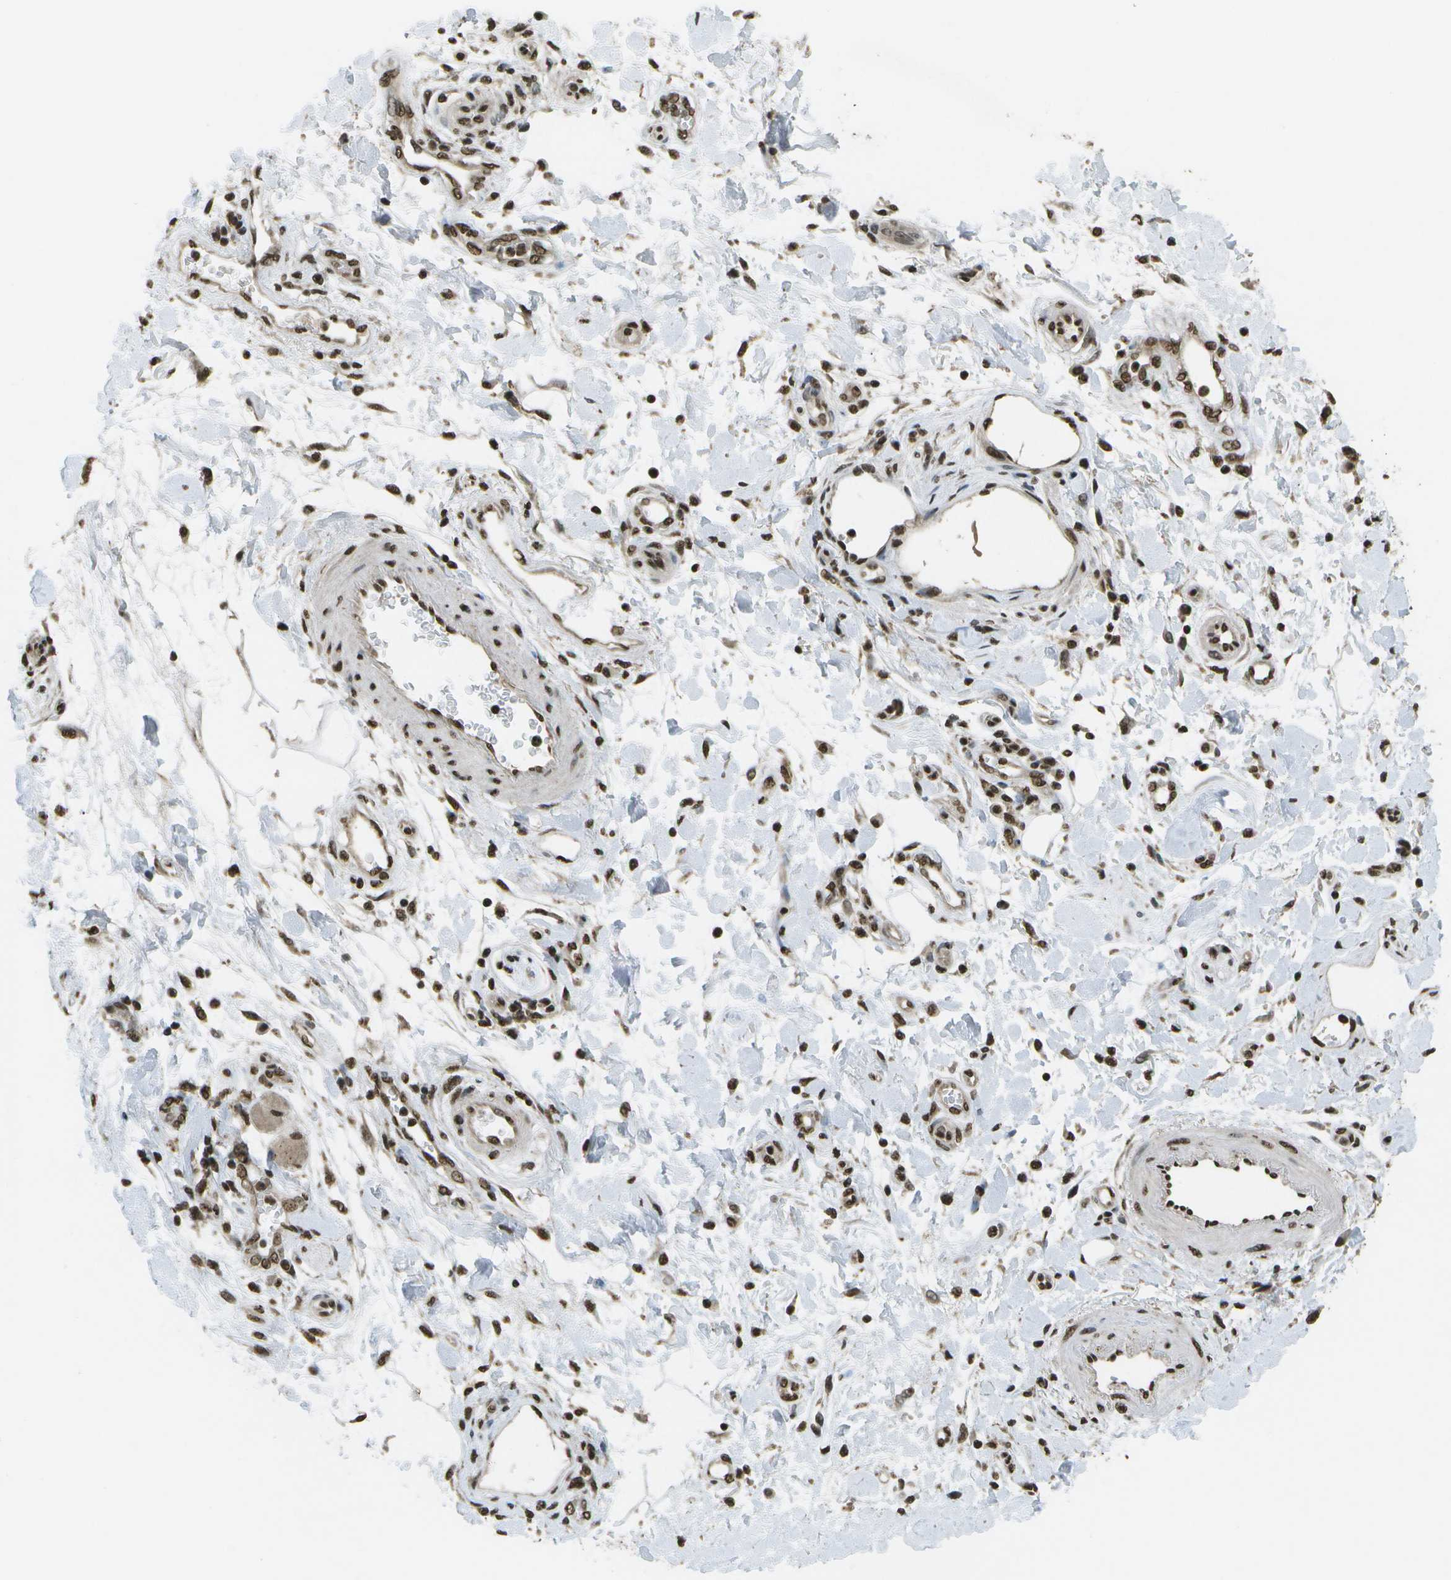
{"staining": {"intensity": "moderate", "quantity": ">75%", "location": "nuclear"}, "tissue": "pancreatic cancer", "cell_type": "Tumor cells", "image_type": "cancer", "snomed": [{"axis": "morphology", "description": "Adenocarcinoma, NOS"}, {"axis": "topography", "description": "Pancreas"}], "caption": "Brown immunohistochemical staining in pancreatic adenocarcinoma reveals moderate nuclear expression in approximately >75% of tumor cells. (DAB = brown stain, brightfield microscopy at high magnification).", "gene": "SPEN", "patient": {"sex": "female", "age": 78}}